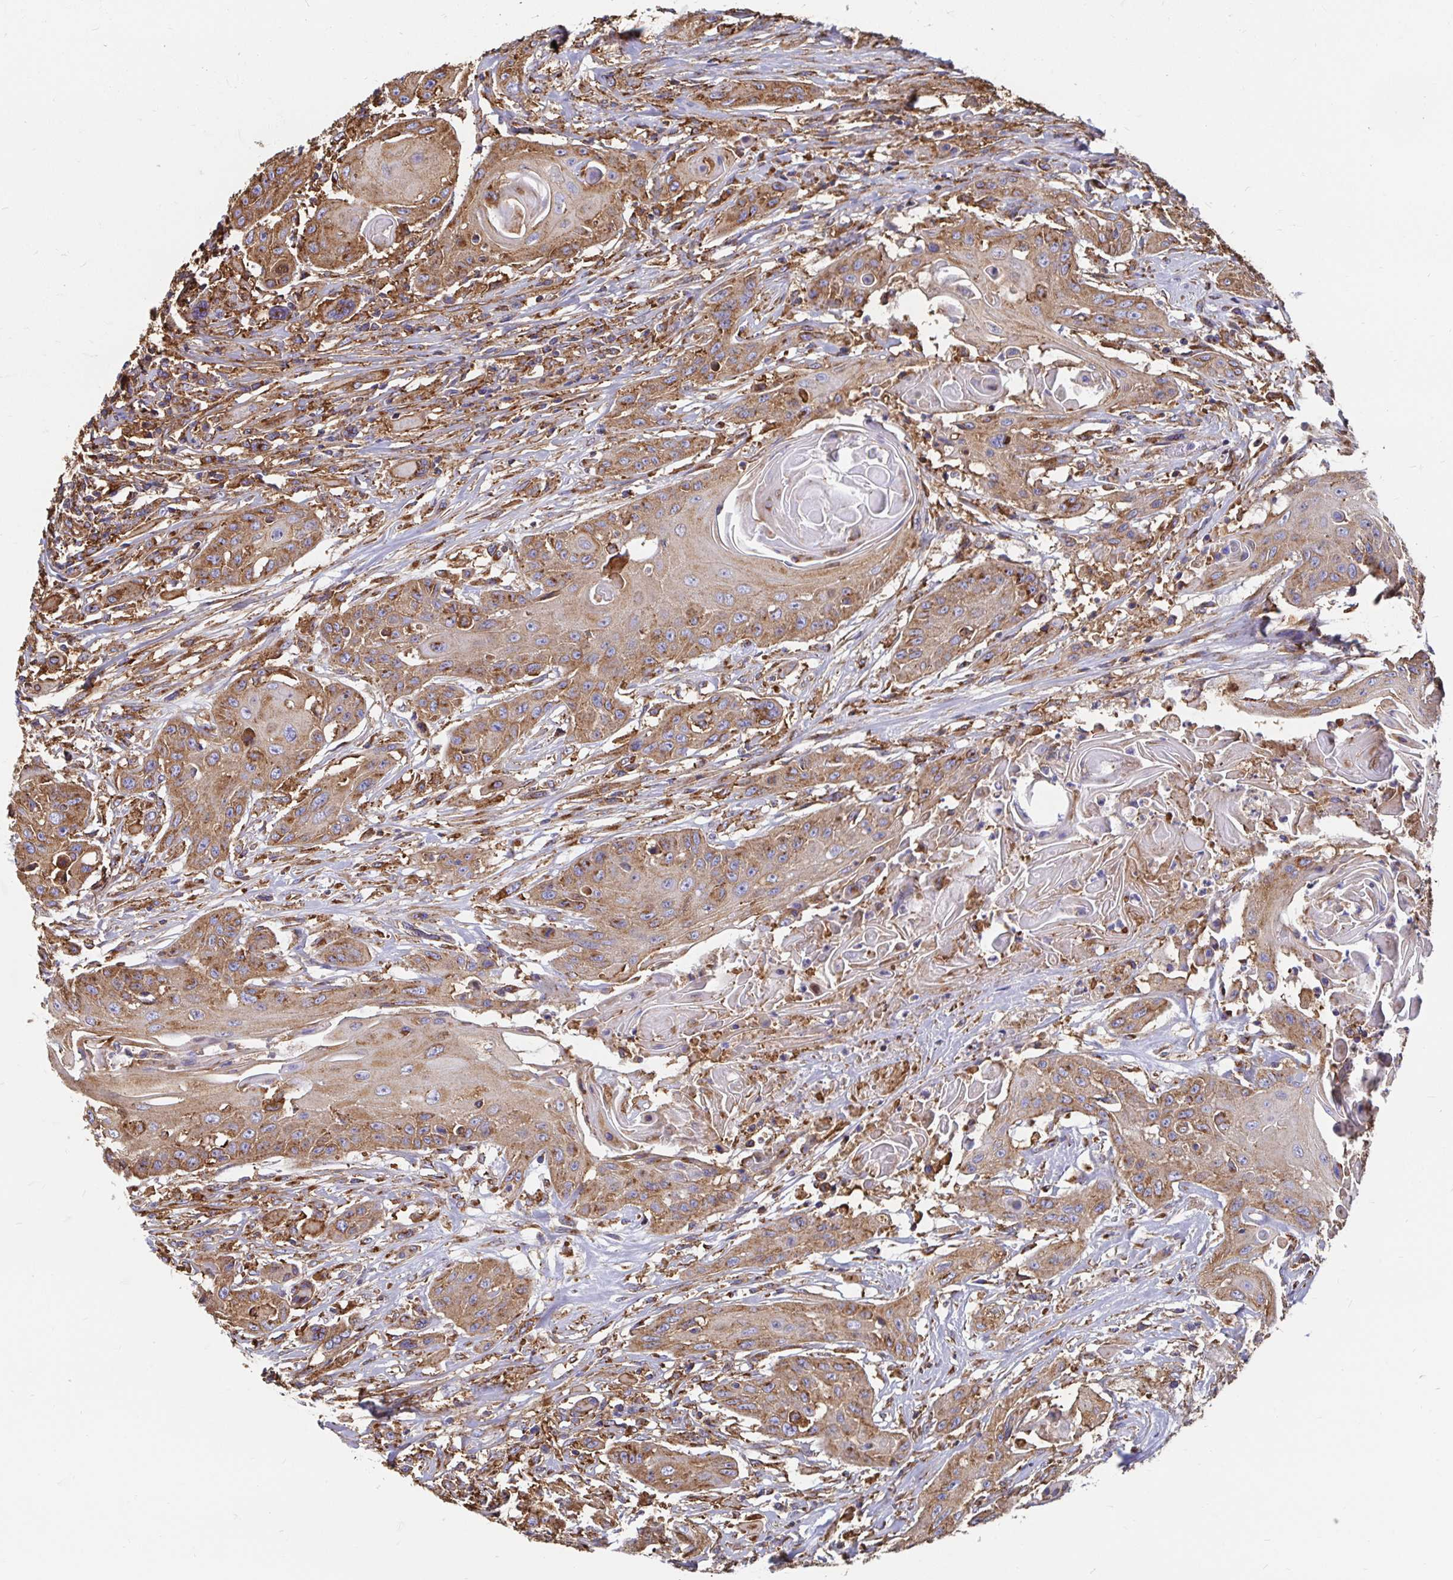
{"staining": {"intensity": "moderate", "quantity": ">75%", "location": "cytoplasmic/membranous"}, "tissue": "head and neck cancer", "cell_type": "Tumor cells", "image_type": "cancer", "snomed": [{"axis": "morphology", "description": "Squamous cell carcinoma, NOS"}, {"axis": "topography", "description": "Oral tissue"}, {"axis": "topography", "description": "Head-Neck"}, {"axis": "topography", "description": "Neck, NOS"}], "caption": "Squamous cell carcinoma (head and neck) stained with DAB (3,3'-diaminobenzidine) immunohistochemistry shows medium levels of moderate cytoplasmic/membranous positivity in approximately >75% of tumor cells. (IHC, brightfield microscopy, high magnification).", "gene": "CLTC", "patient": {"sex": "female", "age": 55}}